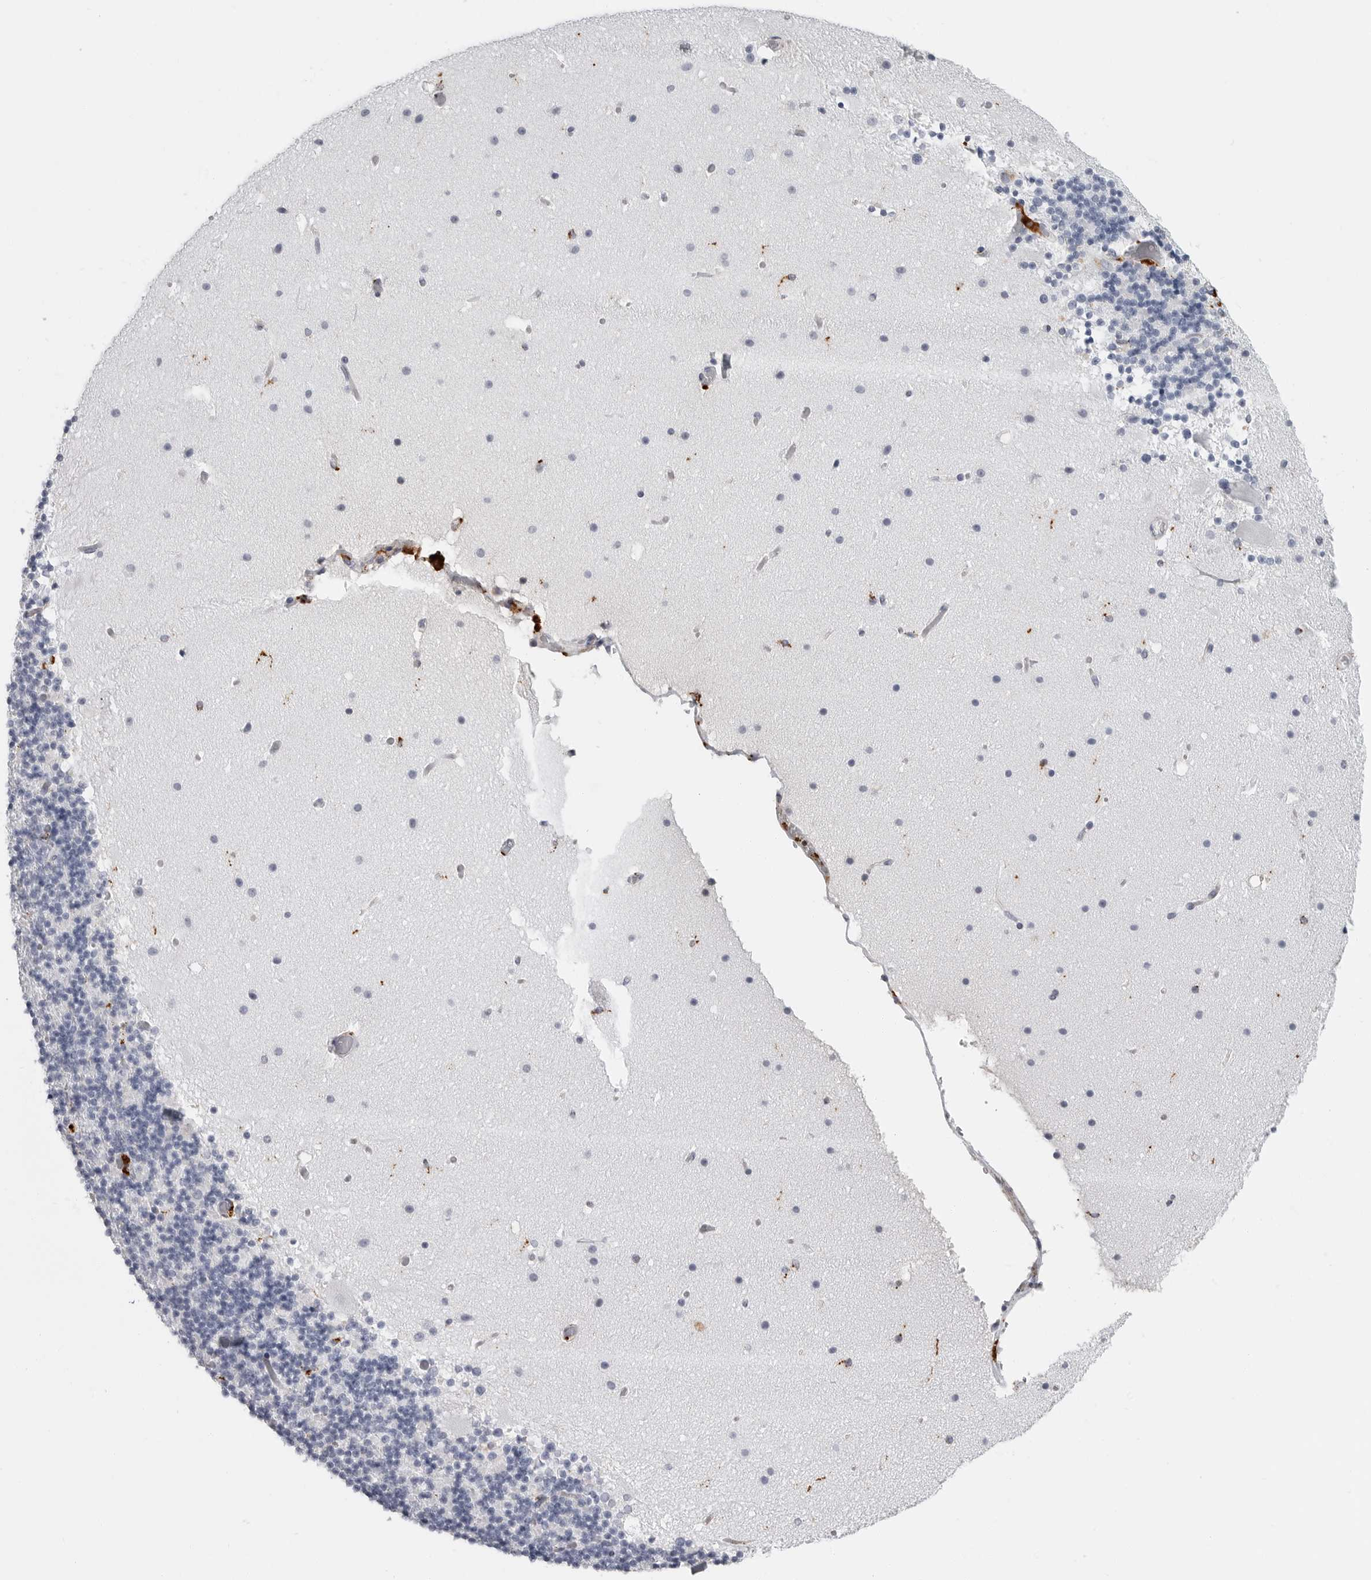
{"staining": {"intensity": "negative", "quantity": "none", "location": "none"}, "tissue": "cerebellum", "cell_type": "Cells in granular layer", "image_type": "normal", "snomed": [{"axis": "morphology", "description": "Normal tissue, NOS"}, {"axis": "topography", "description": "Cerebellum"}], "caption": "This is an immunohistochemistry (IHC) histopathology image of benign cerebellum. There is no staining in cells in granular layer.", "gene": "IFI30", "patient": {"sex": "male", "age": 57}}